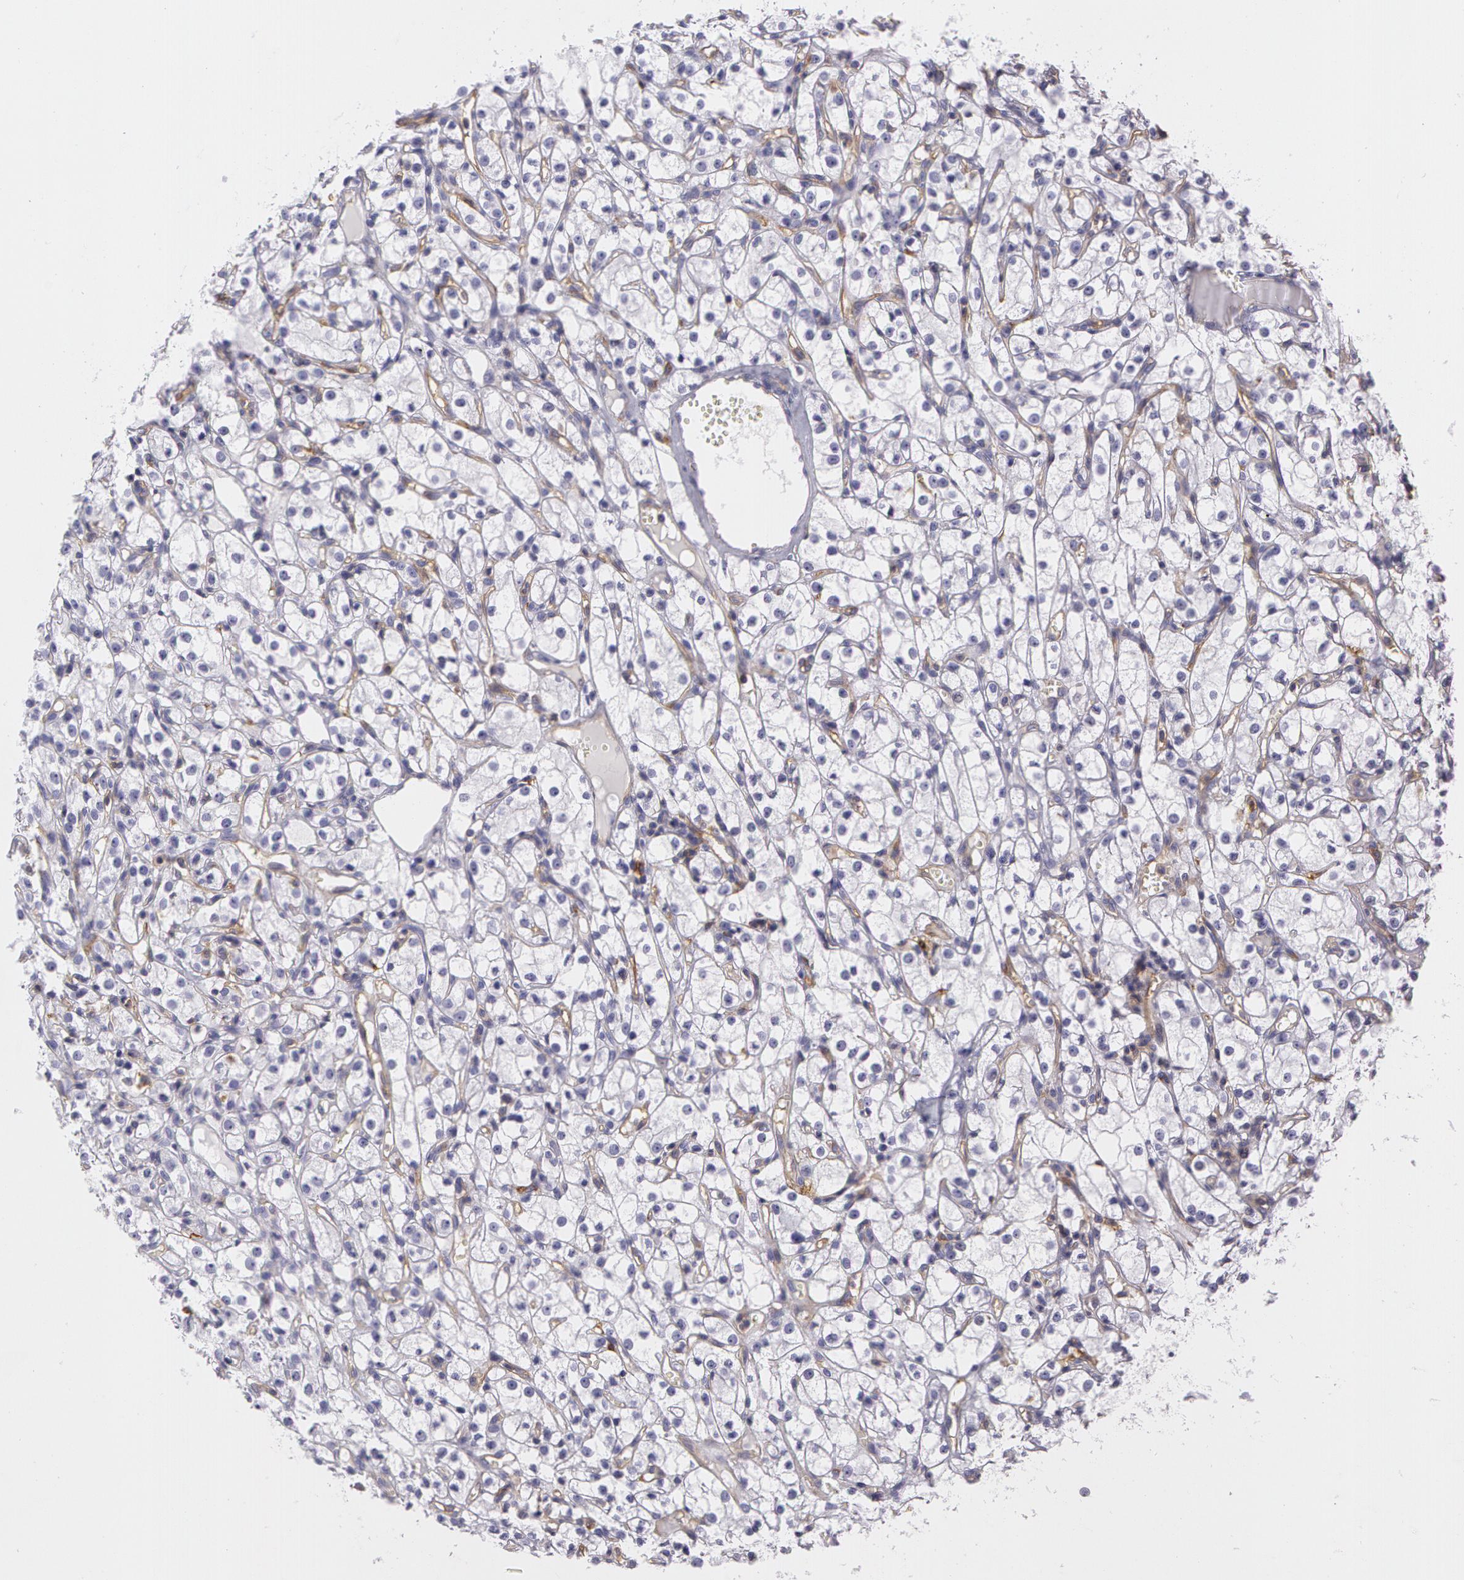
{"staining": {"intensity": "negative", "quantity": "none", "location": "none"}, "tissue": "renal cancer", "cell_type": "Tumor cells", "image_type": "cancer", "snomed": [{"axis": "morphology", "description": "Adenocarcinoma, NOS"}, {"axis": "topography", "description": "Kidney"}], "caption": "An immunohistochemistry micrograph of renal adenocarcinoma is shown. There is no staining in tumor cells of renal adenocarcinoma.", "gene": "LY75", "patient": {"sex": "male", "age": 61}}